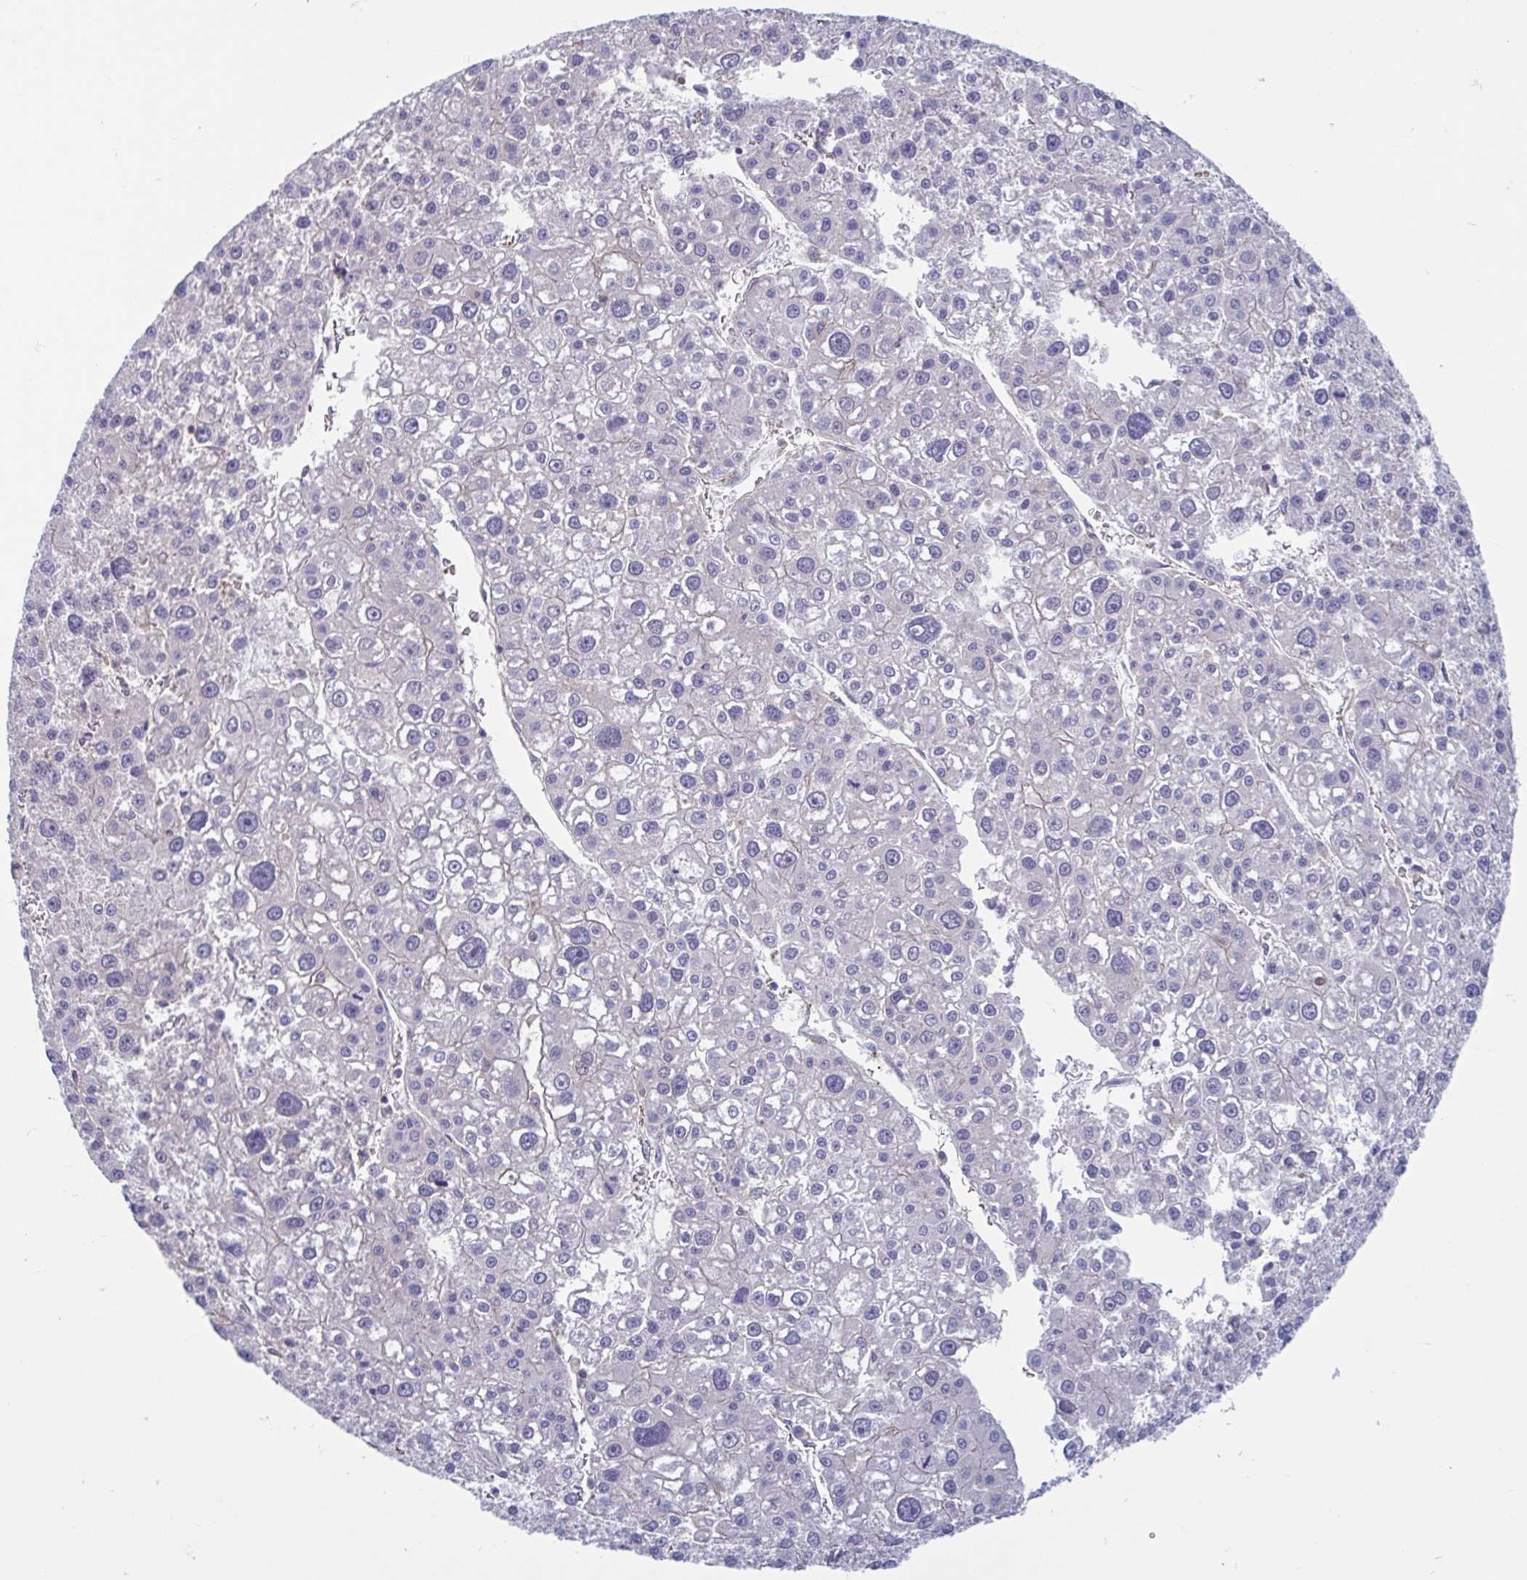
{"staining": {"intensity": "negative", "quantity": "none", "location": "none"}, "tissue": "liver cancer", "cell_type": "Tumor cells", "image_type": "cancer", "snomed": [{"axis": "morphology", "description": "Carcinoma, Hepatocellular, NOS"}, {"axis": "topography", "description": "Liver"}], "caption": "The micrograph reveals no significant staining in tumor cells of liver hepatocellular carcinoma.", "gene": "LRRC38", "patient": {"sex": "male", "age": 73}}